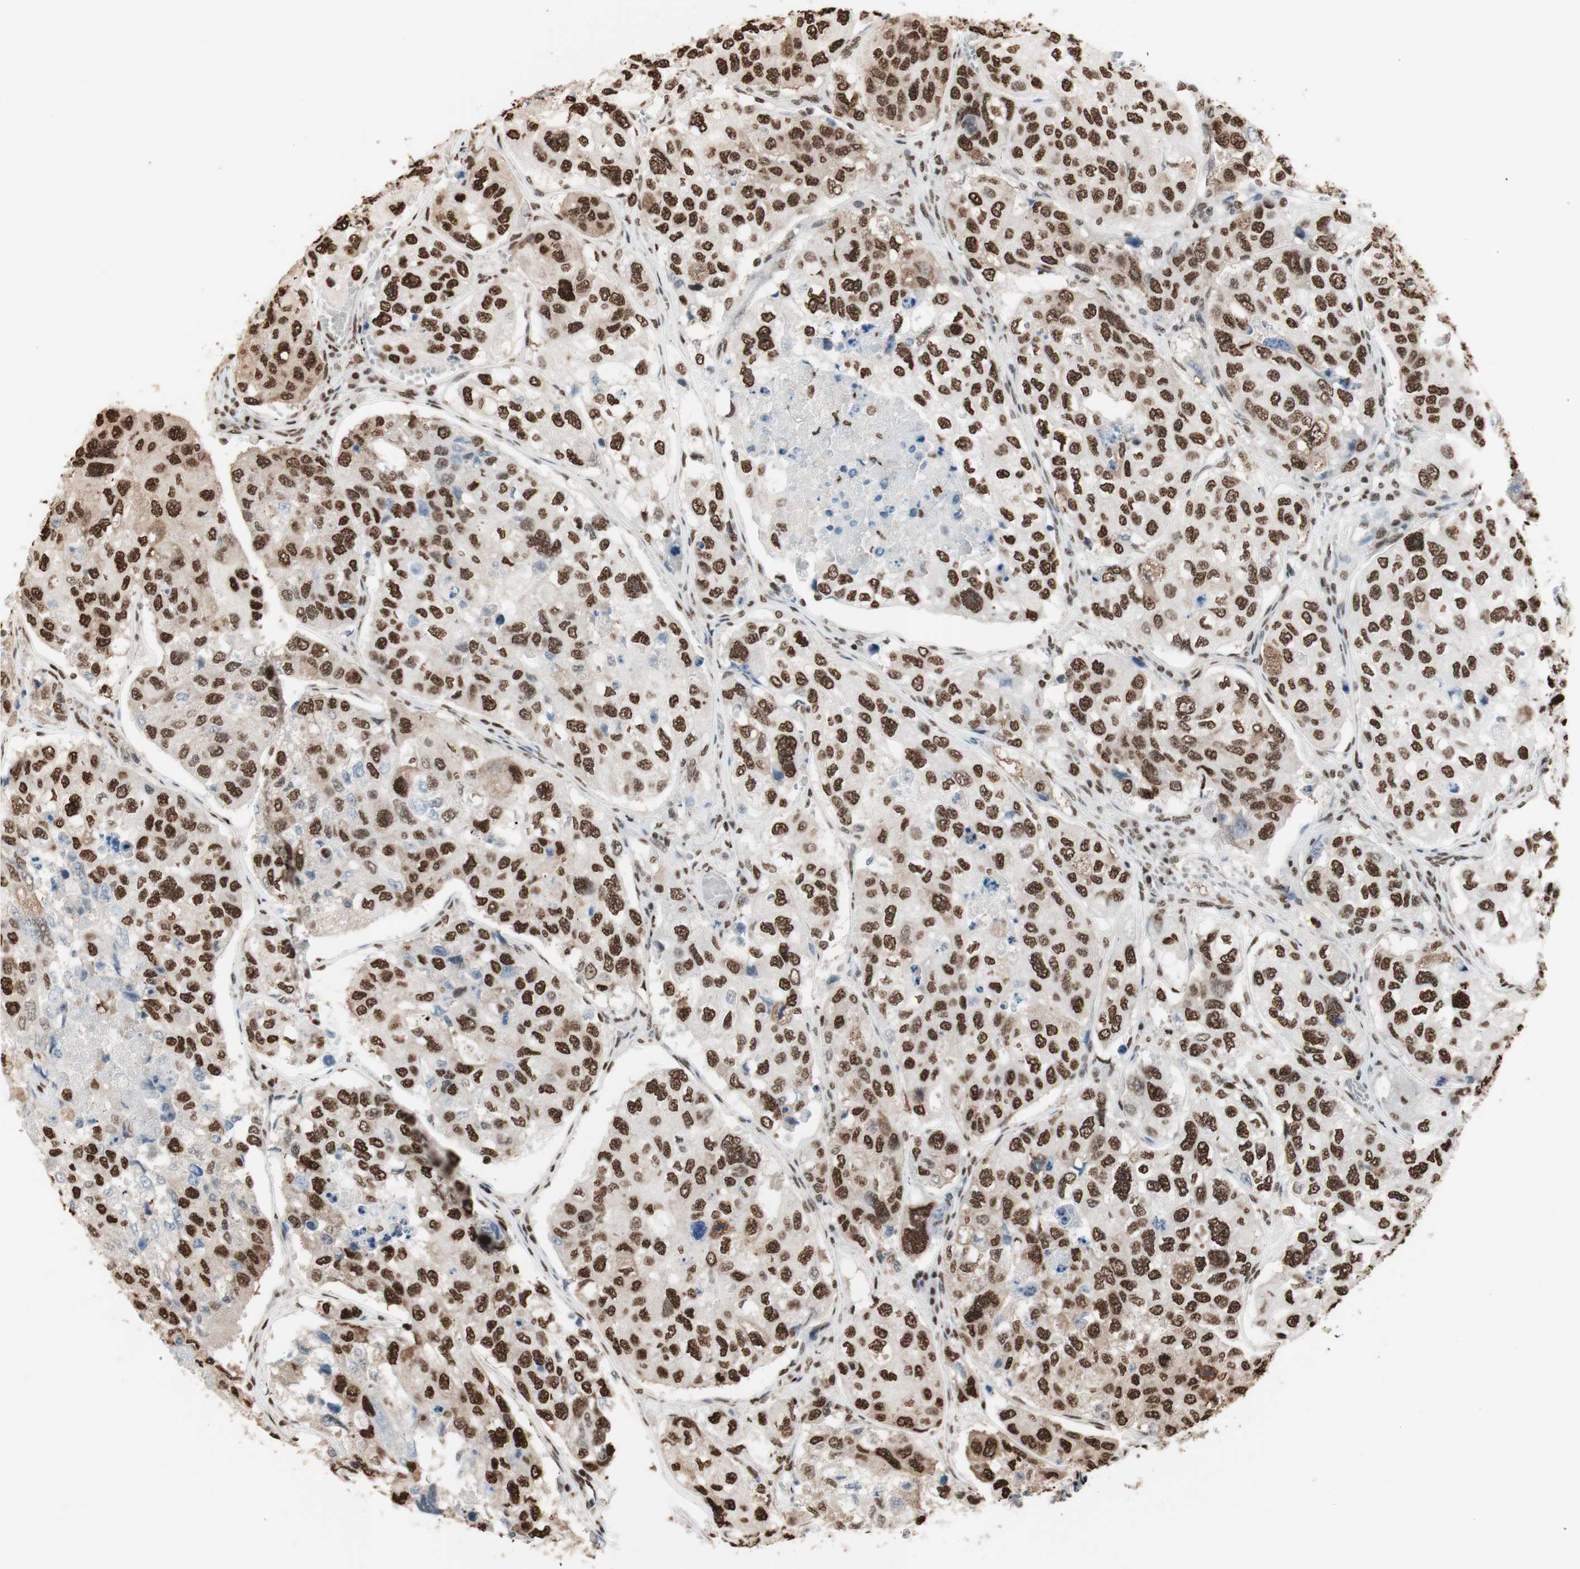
{"staining": {"intensity": "strong", "quantity": ">75%", "location": "nuclear"}, "tissue": "urothelial cancer", "cell_type": "Tumor cells", "image_type": "cancer", "snomed": [{"axis": "morphology", "description": "Urothelial carcinoma, High grade"}, {"axis": "topography", "description": "Lymph node"}, {"axis": "topography", "description": "Urinary bladder"}], "caption": "A brown stain labels strong nuclear staining of a protein in urothelial cancer tumor cells.", "gene": "HNRNPA2B1", "patient": {"sex": "male", "age": 51}}